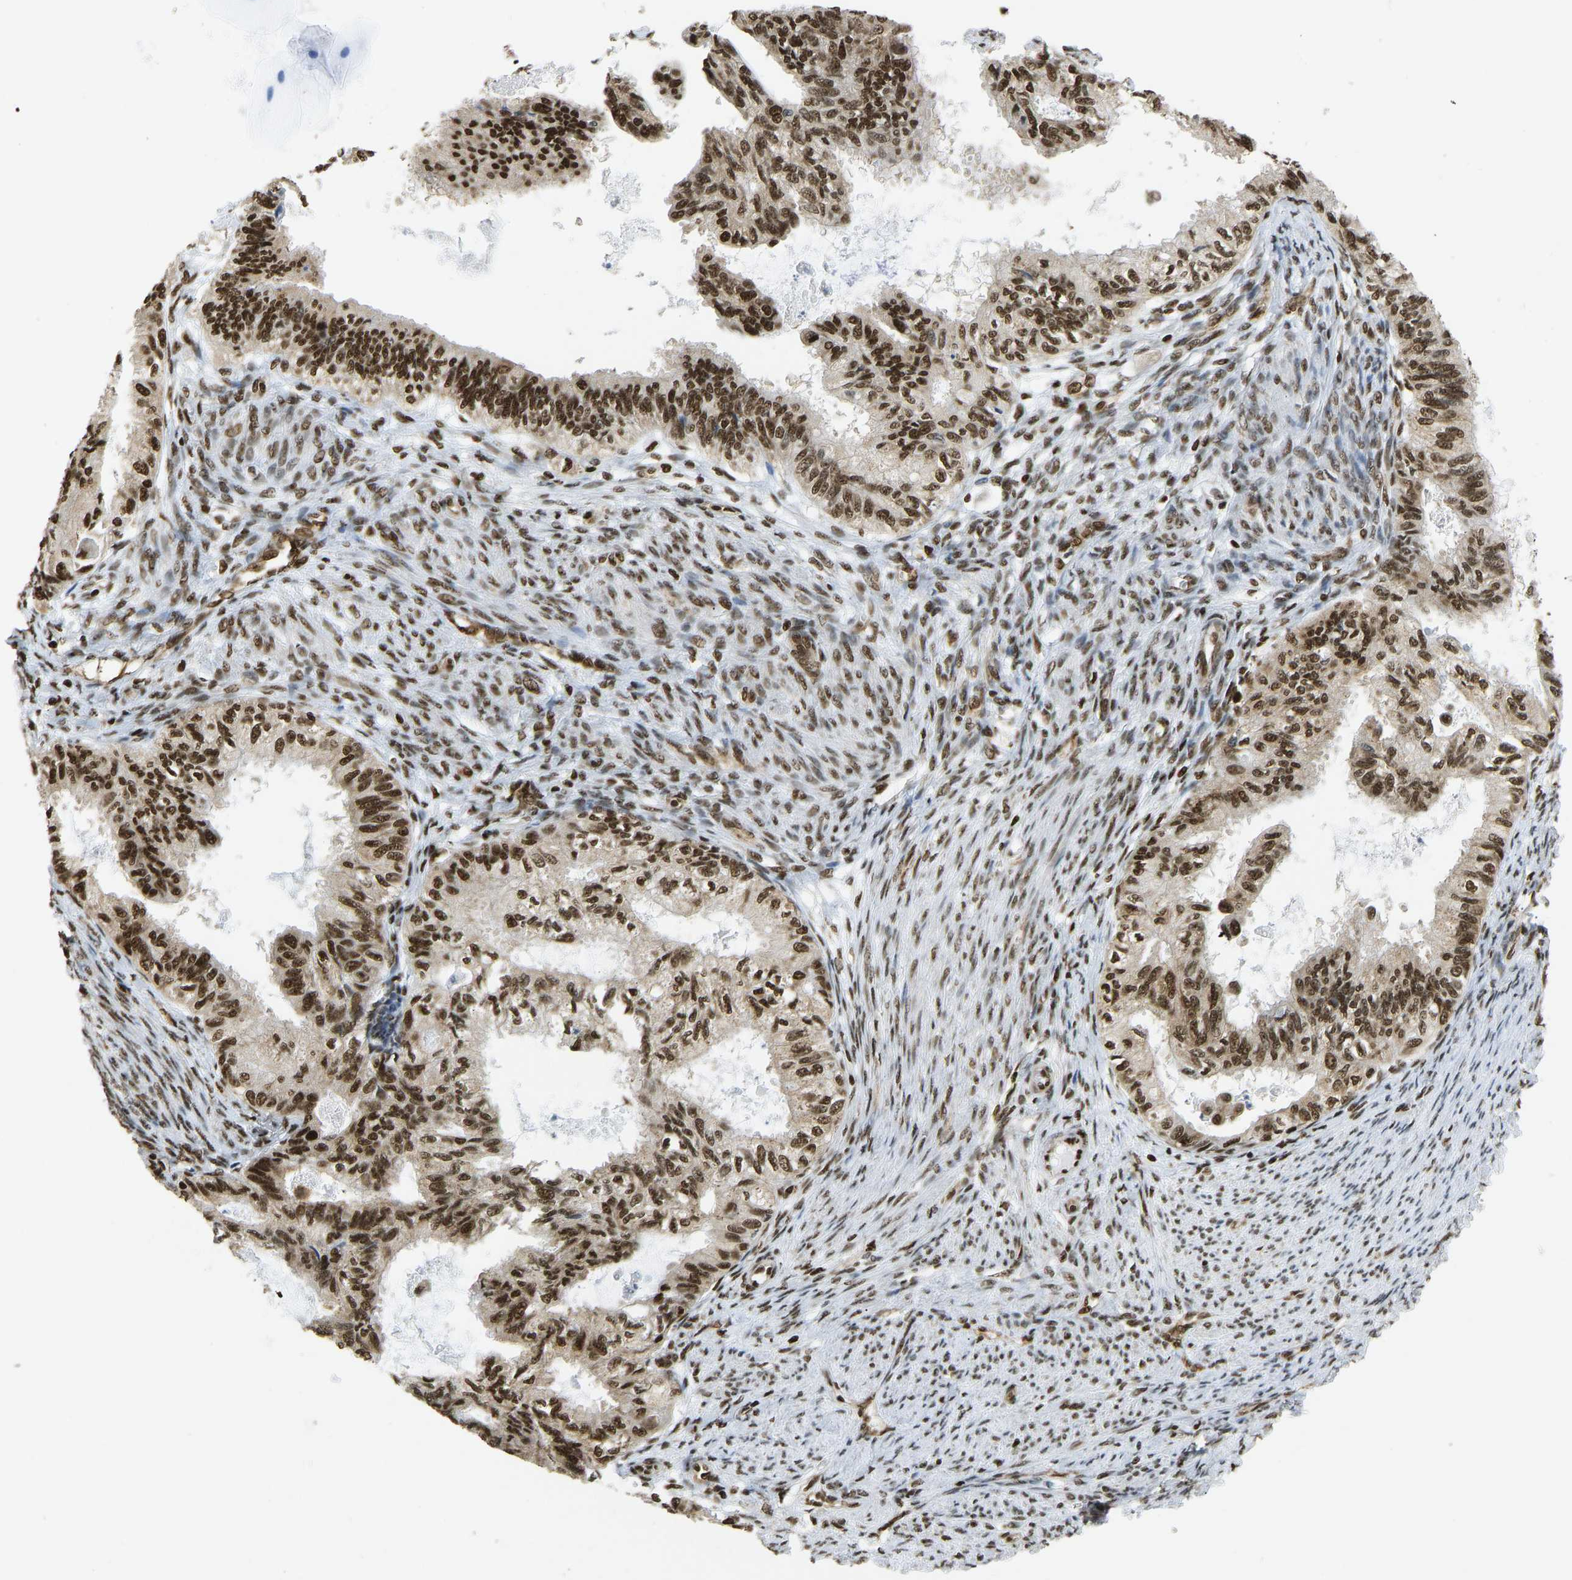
{"staining": {"intensity": "strong", "quantity": ">75%", "location": "nuclear"}, "tissue": "cervical cancer", "cell_type": "Tumor cells", "image_type": "cancer", "snomed": [{"axis": "morphology", "description": "Normal tissue, NOS"}, {"axis": "morphology", "description": "Adenocarcinoma, NOS"}, {"axis": "topography", "description": "Cervix"}, {"axis": "topography", "description": "Endometrium"}], "caption": "Human adenocarcinoma (cervical) stained with a brown dye exhibits strong nuclear positive expression in about >75% of tumor cells.", "gene": "ZSCAN20", "patient": {"sex": "female", "age": 86}}